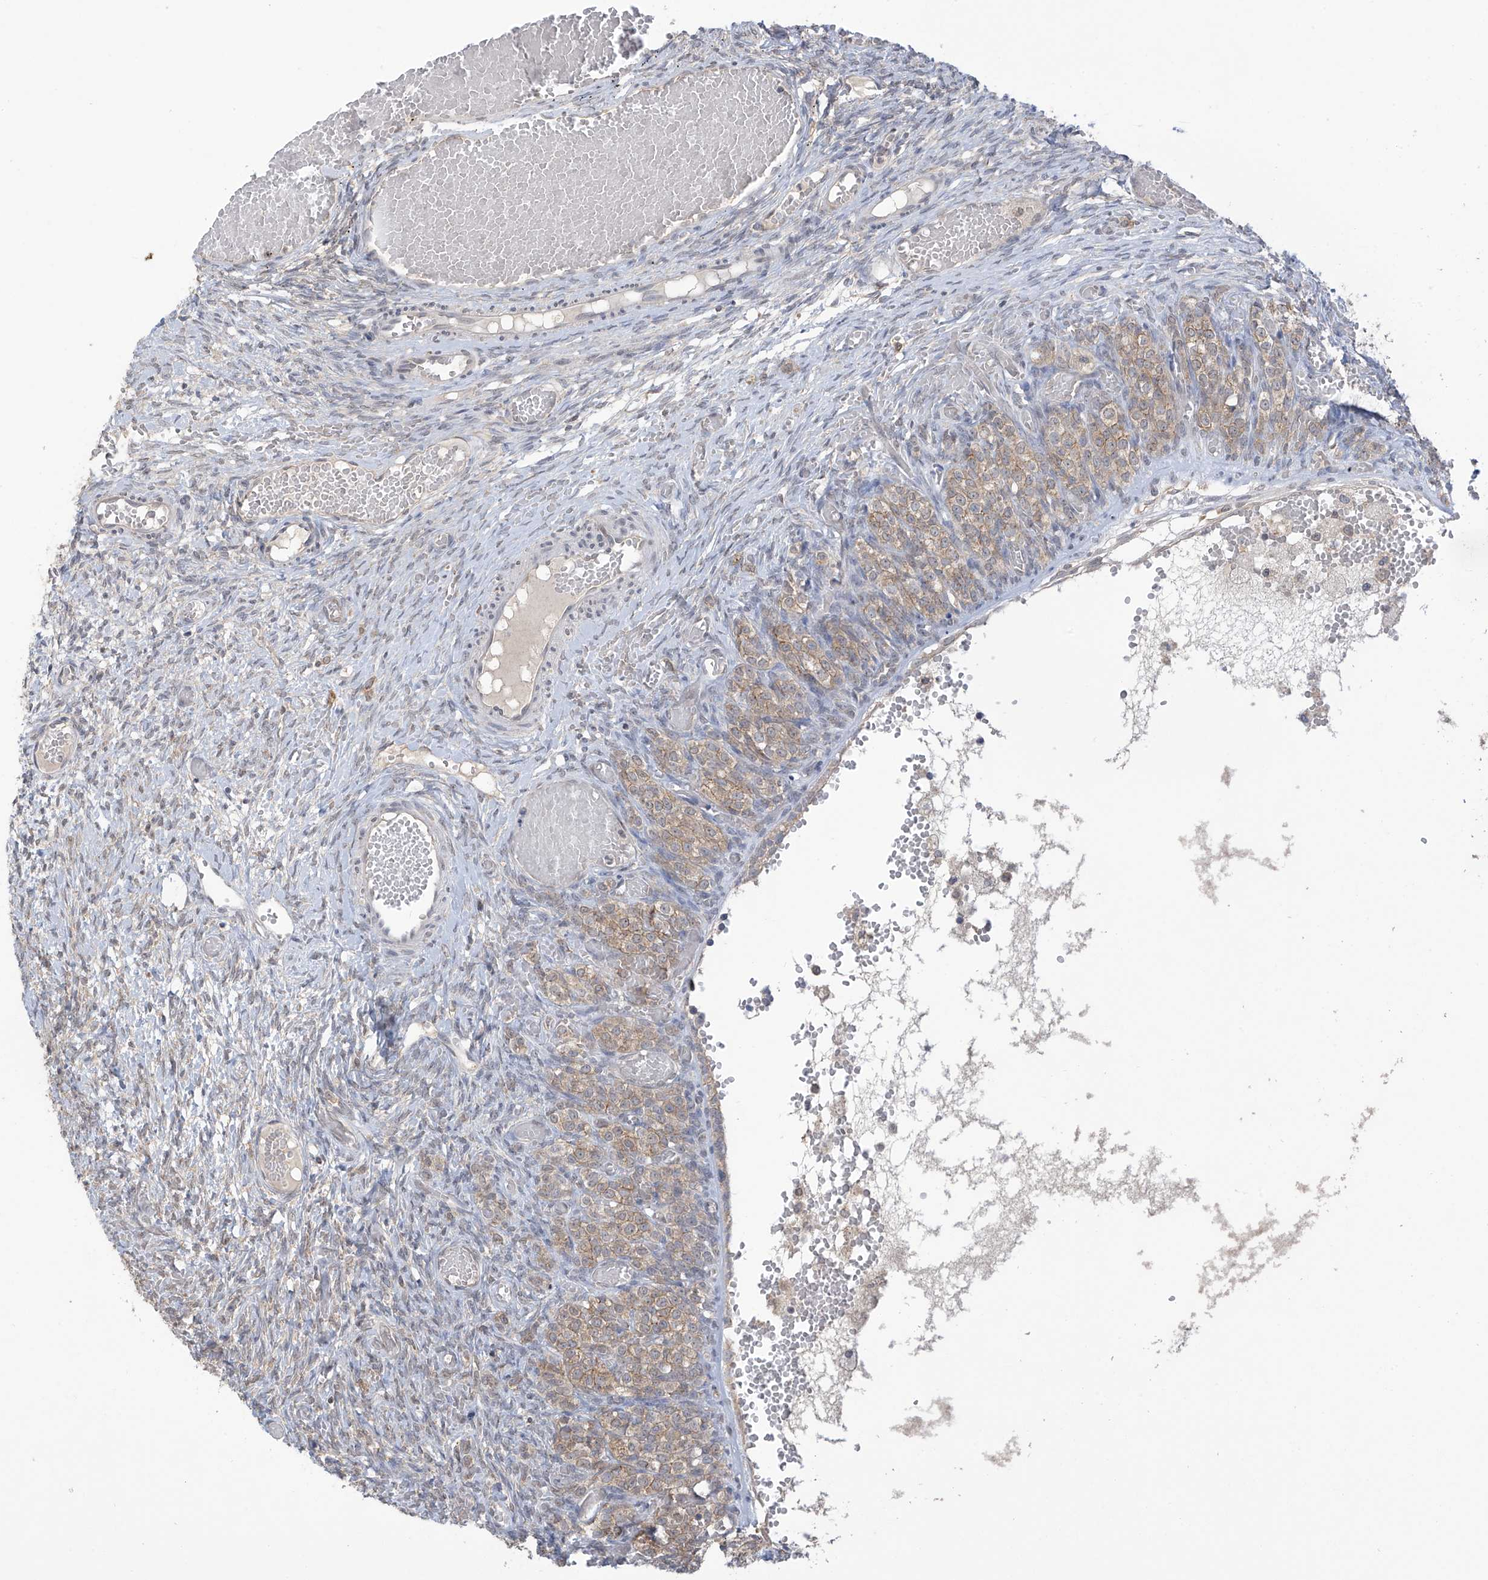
{"staining": {"intensity": "negative", "quantity": "none", "location": "none"}, "tissue": "ovary", "cell_type": "Ovarian stroma cells", "image_type": "normal", "snomed": [{"axis": "morphology", "description": "Adenocarcinoma, NOS"}, {"axis": "topography", "description": "Endometrium"}], "caption": "There is no significant positivity in ovarian stroma cells of ovary. (DAB (3,3'-diaminobenzidine) immunohistochemistry (IHC) visualized using brightfield microscopy, high magnification).", "gene": "KIAA1522", "patient": {"sex": "female", "age": 32}}